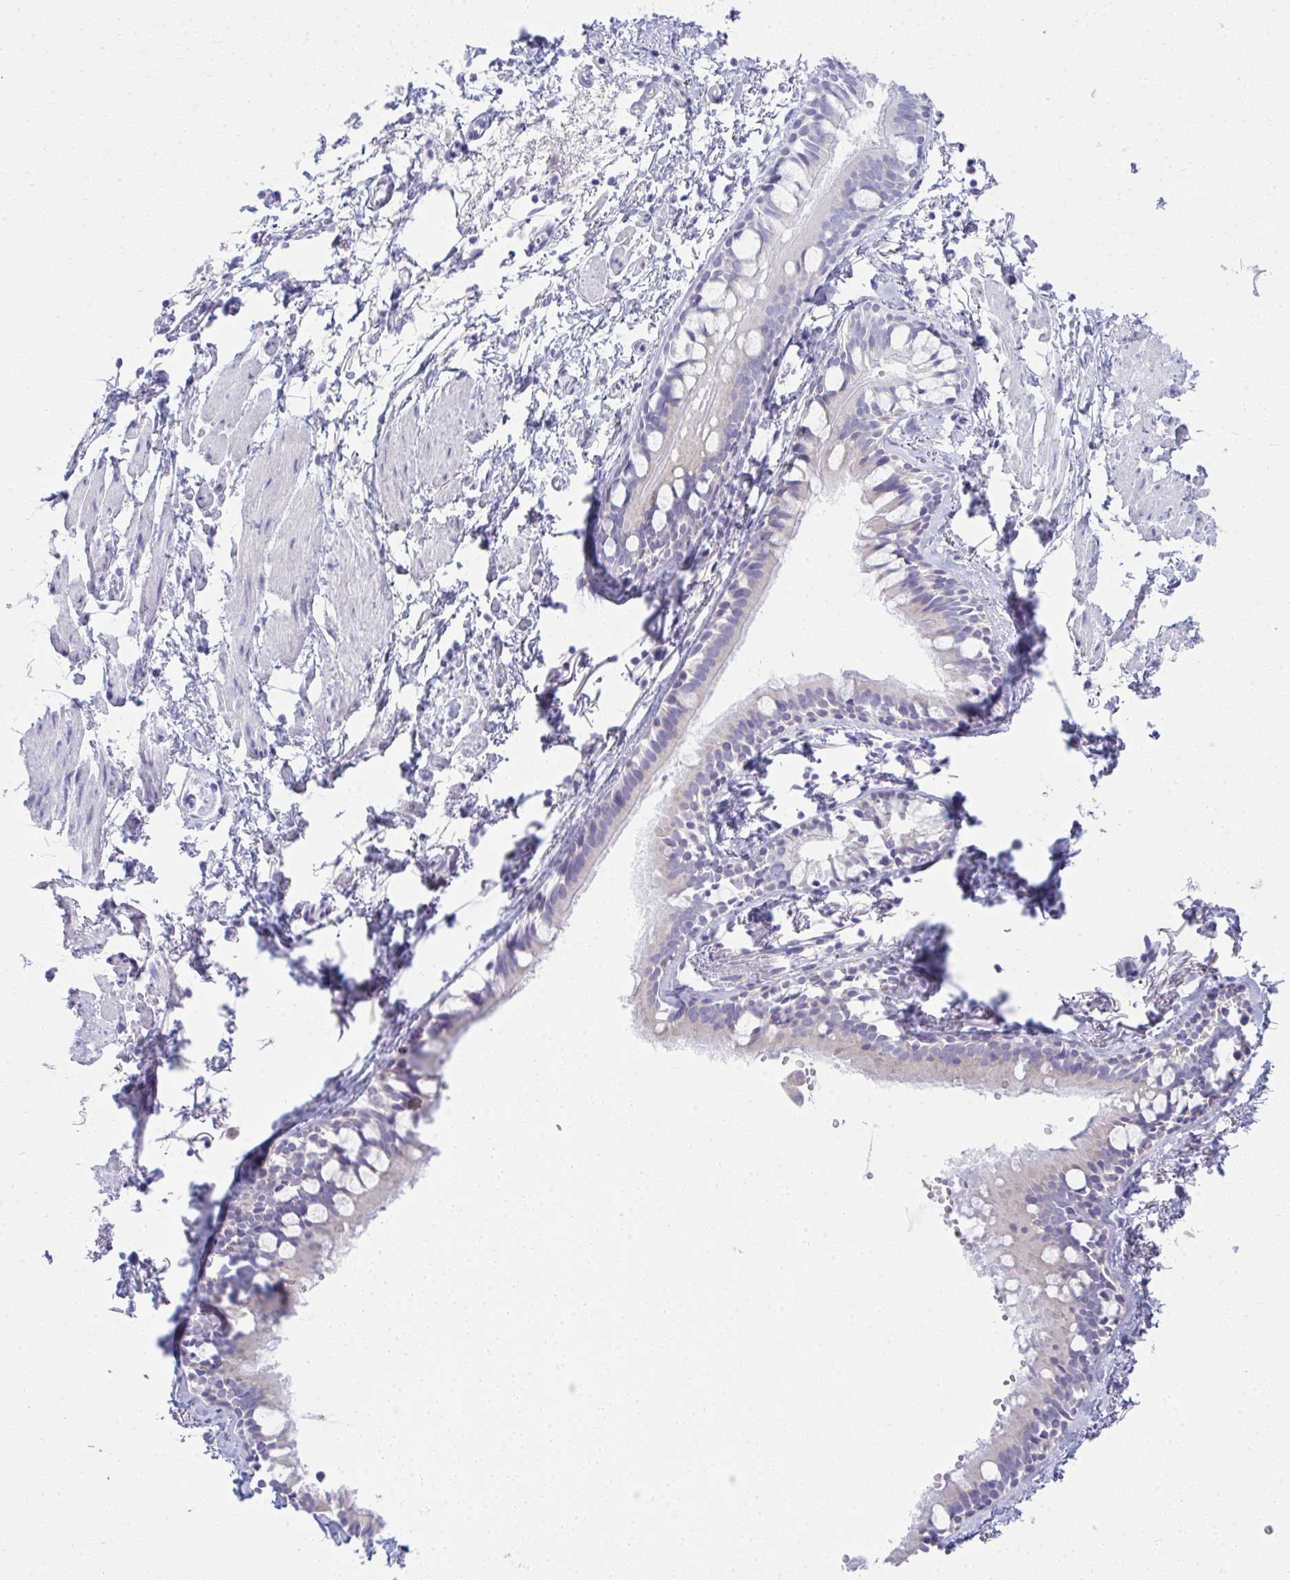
{"staining": {"intensity": "weak", "quantity": "<25%", "location": "cytoplasmic/membranous"}, "tissue": "bronchus", "cell_type": "Respiratory epithelial cells", "image_type": "normal", "snomed": [{"axis": "morphology", "description": "Normal tissue, NOS"}, {"axis": "topography", "description": "Cartilage tissue"}, {"axis": "topography", "description": "Bronchus"}, {"axis": "topography", "description": "Peripheral nerve tissue"}], "caption": "Respiratory epithelial cells are negative for brown protein staining in benign bronchus. (Immunohistochemistry, brightfield microscopy, high magnification).", "gene": "FASLG", "patient": {"sex": "female", "age": 59}}